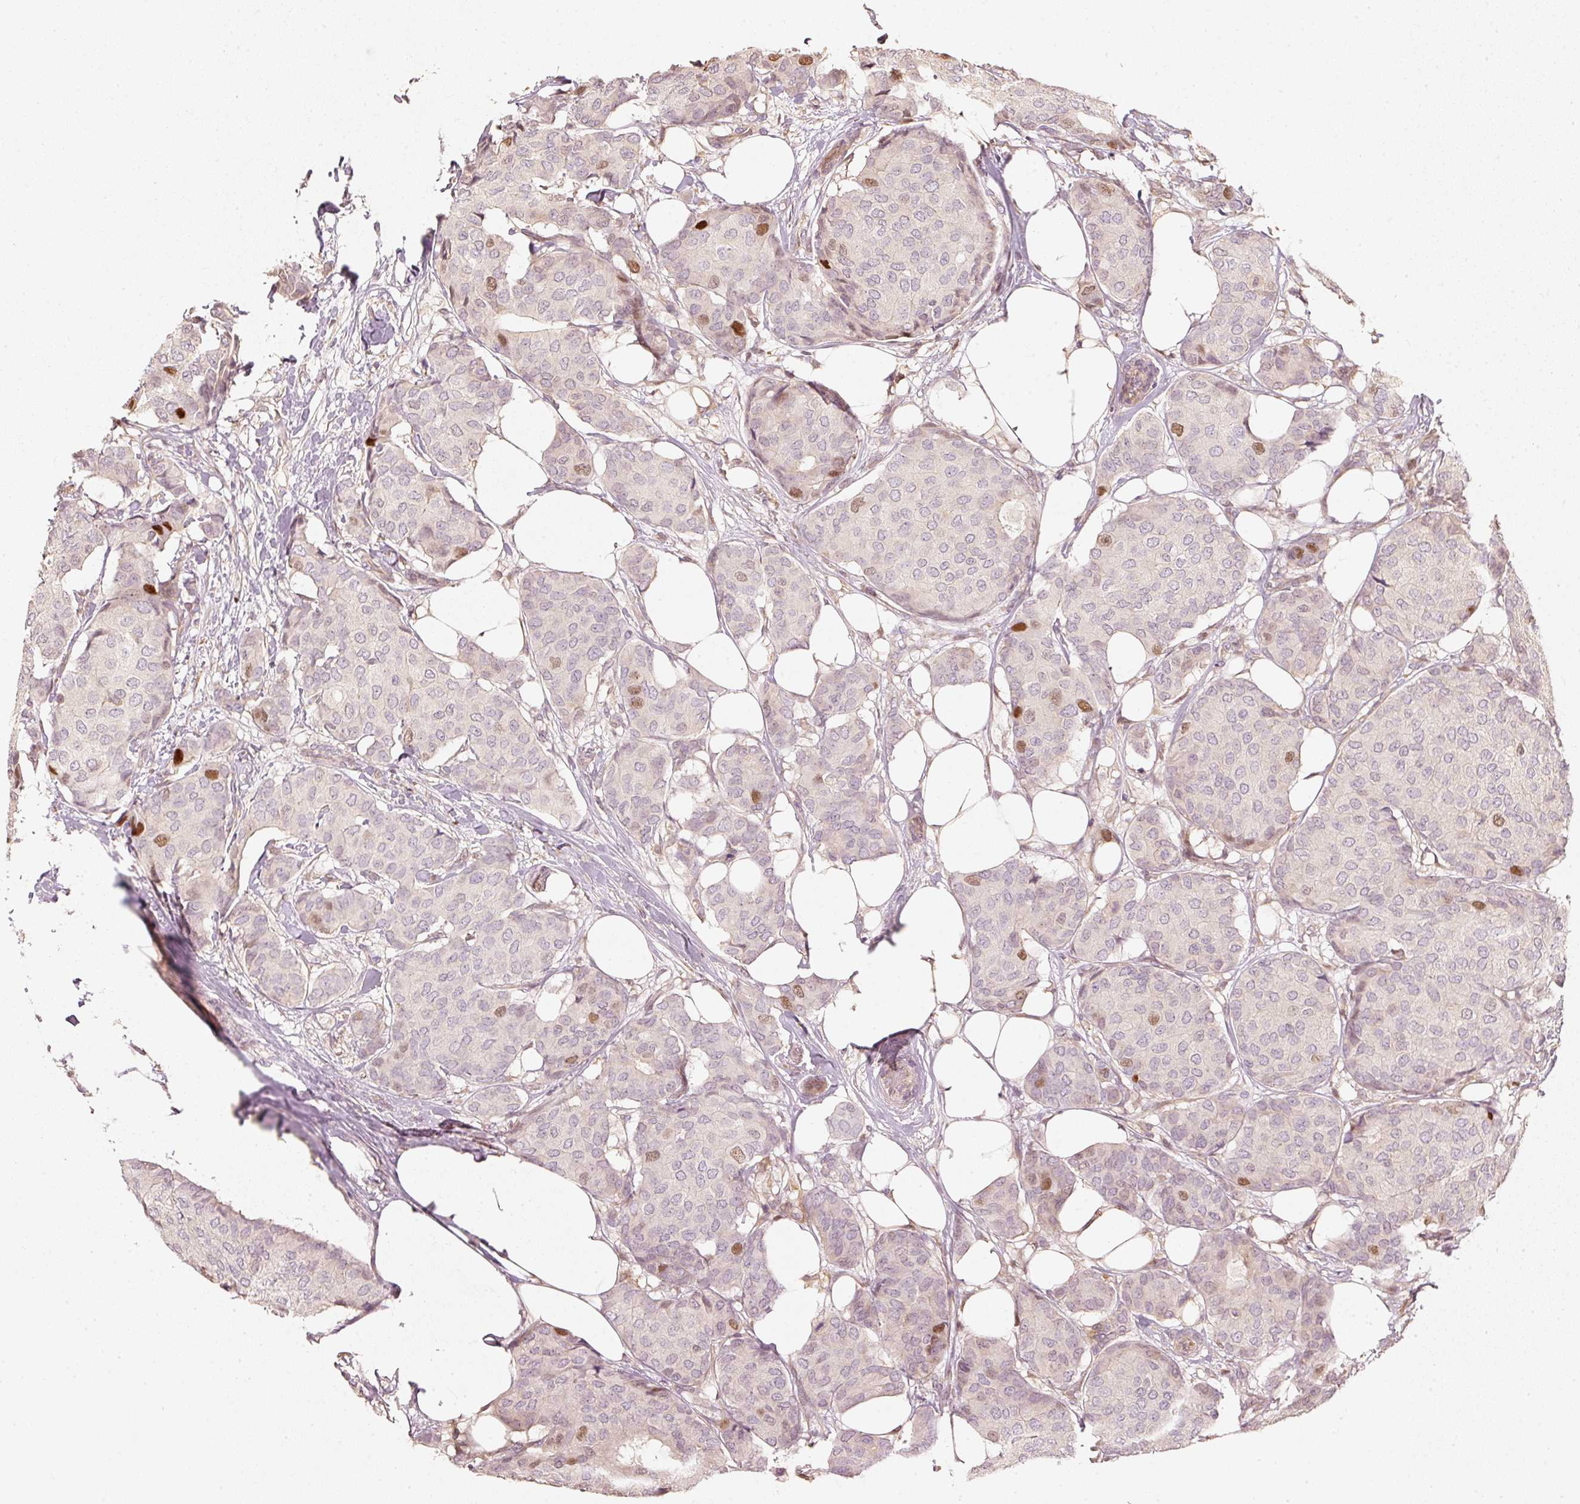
{"staining": {"intensity": "moderate", "quantity": "<25%", "location": "nuclear"}, "tissue": "breast cancer", "cell_type": "Tumor cells", "image_type": "cancer", "snomed": [{"axis": "morphology", "description": "Duct carcinoma"}, {"axis": "topography", "description": "Breast"}], "caption": "The image reveals a brown stain indicating the presence of a protein in the nuclear of tumor cells in breast cancer.", "gene": "TREX2", "patient": {"sex": "female", "age": 75}}